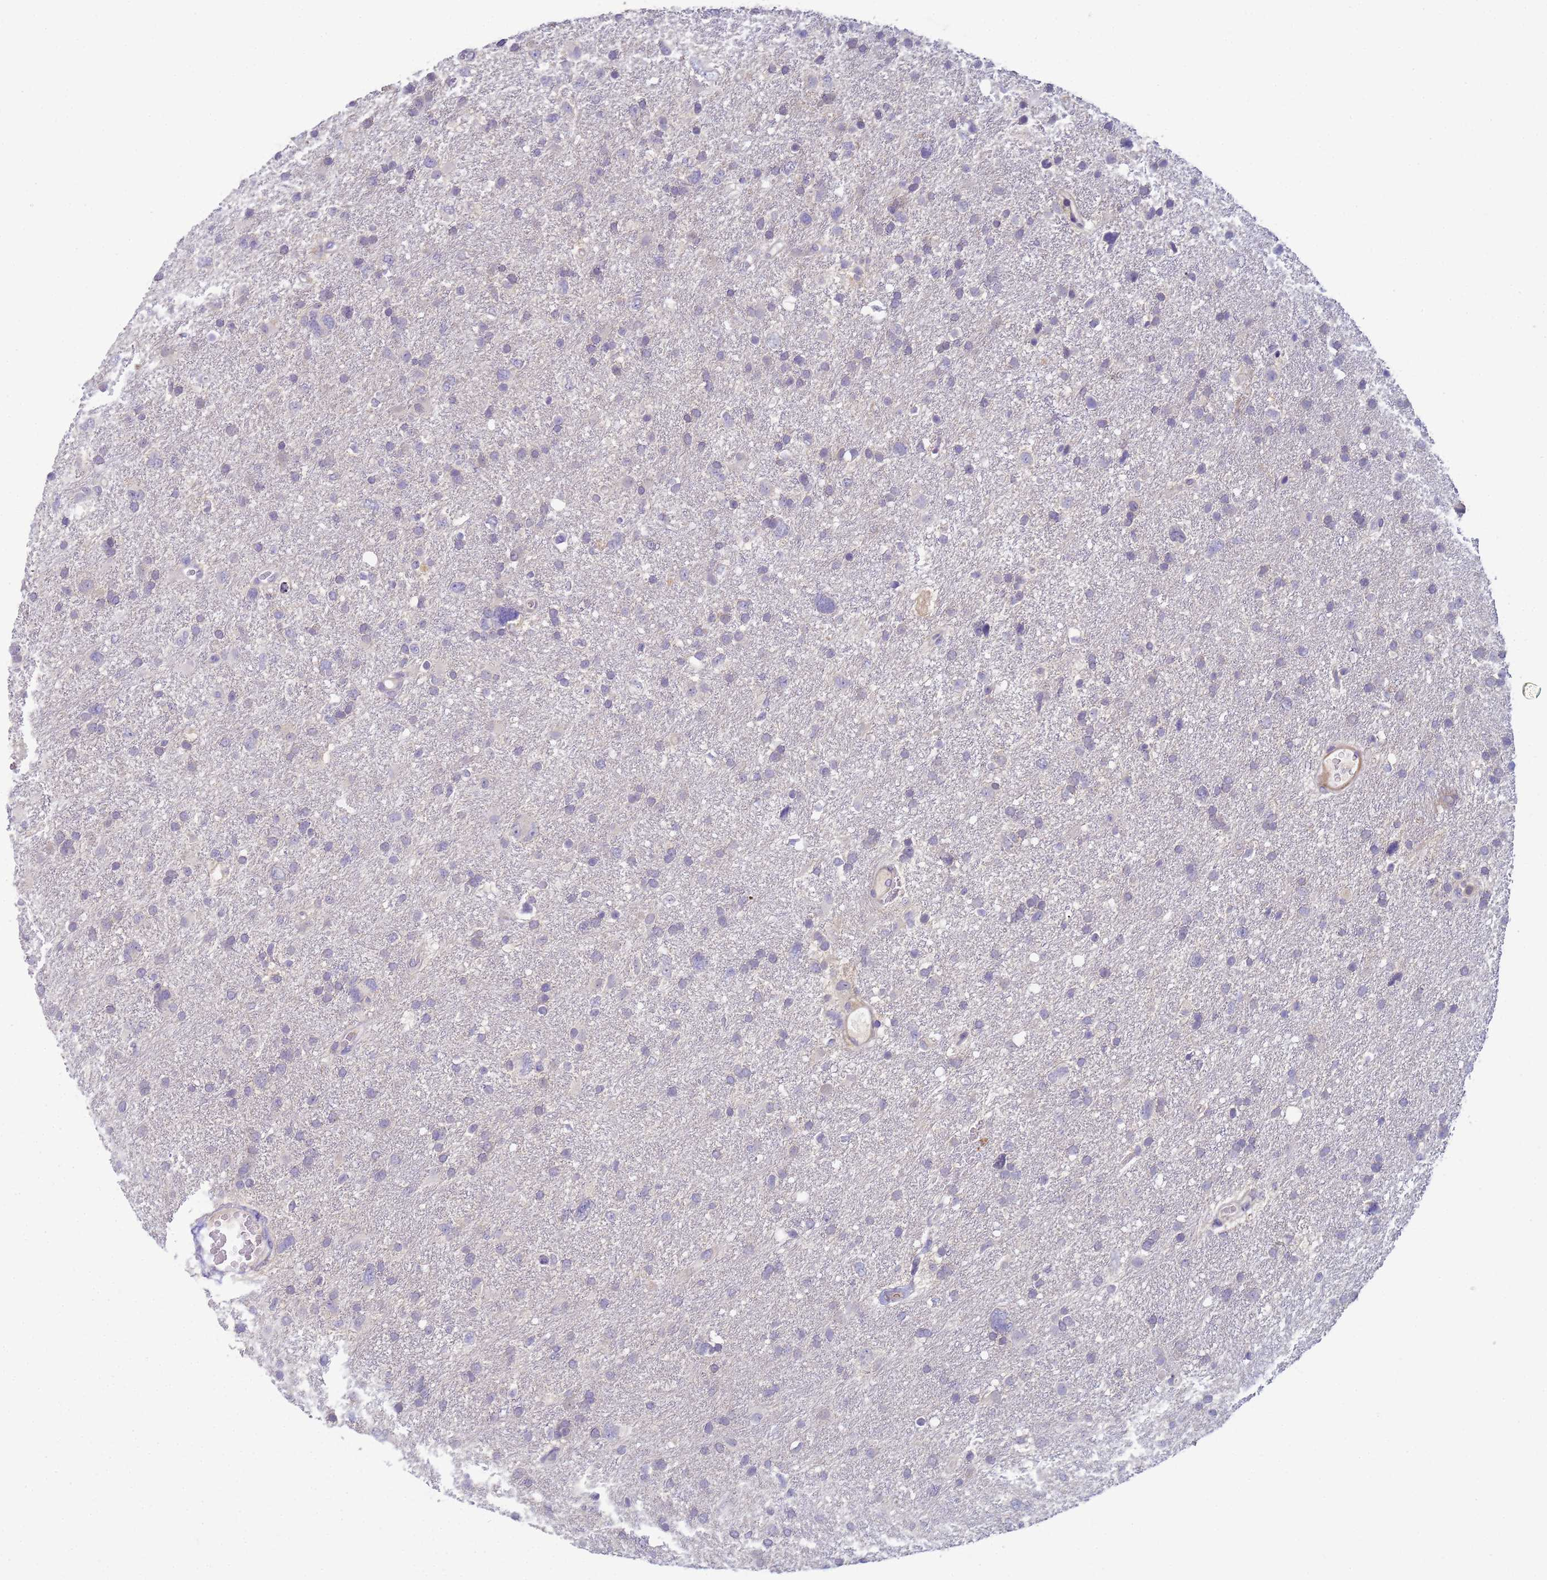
{"staining": {"intensity": "negative", "quantity": "none", "location": "none"}, "tissue": "glioma", "cell_type": "Tumor cells", "image_type": "cancer", "snomed": [{"axis": "morphology", "description": "Glioma, malignant, High grade"}, {"axis": "topography", "description": "Brain"}], "caption": "Tumor cells show no significant expression in high-grade glioma (malignant).", "gene": "KLHL13", "patient": {"sex": "male", "age": 61}}